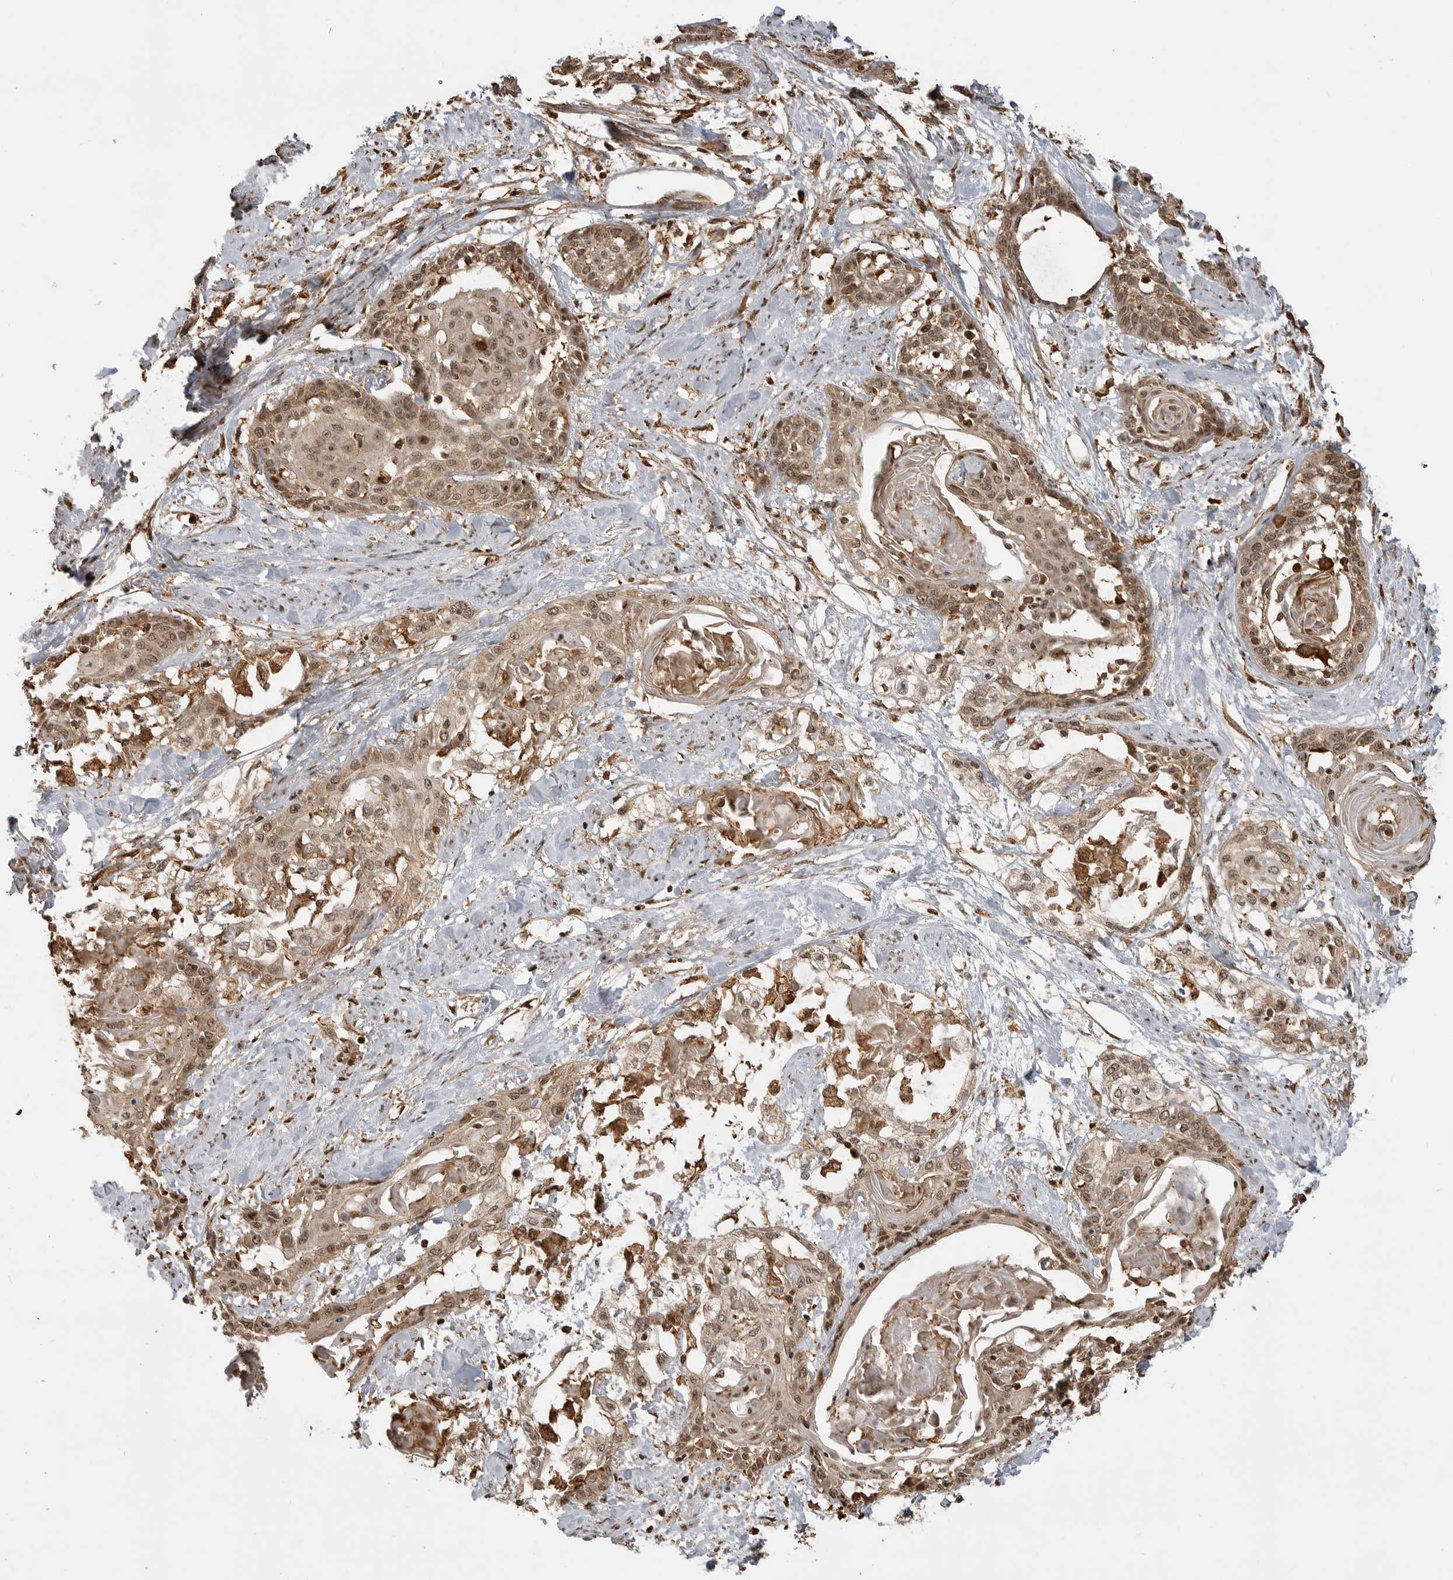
{"staining": {"intensity": "moderate", "quantity": ">75%", "location": "cytoplasmic/membranous,nuclear"}, "tissue": "cervical cancer", "cell_type": "Tumor cells", "image_type": "cancer", "snomed": [{"axis": "morphology", "description": "Squamous cell carcinoma, NOS"}, {"axis": "topography", "description": "Cervix"}], "caption": "Immunohistochemical staining of cervical squamous cell carcinoma displays moderate cytoplasmic/membranous and nuclear protein positivity in approximately >75% of tumor cells.", "gene": "BMP2K", "patient": {"sex": "female", "age": 57}}